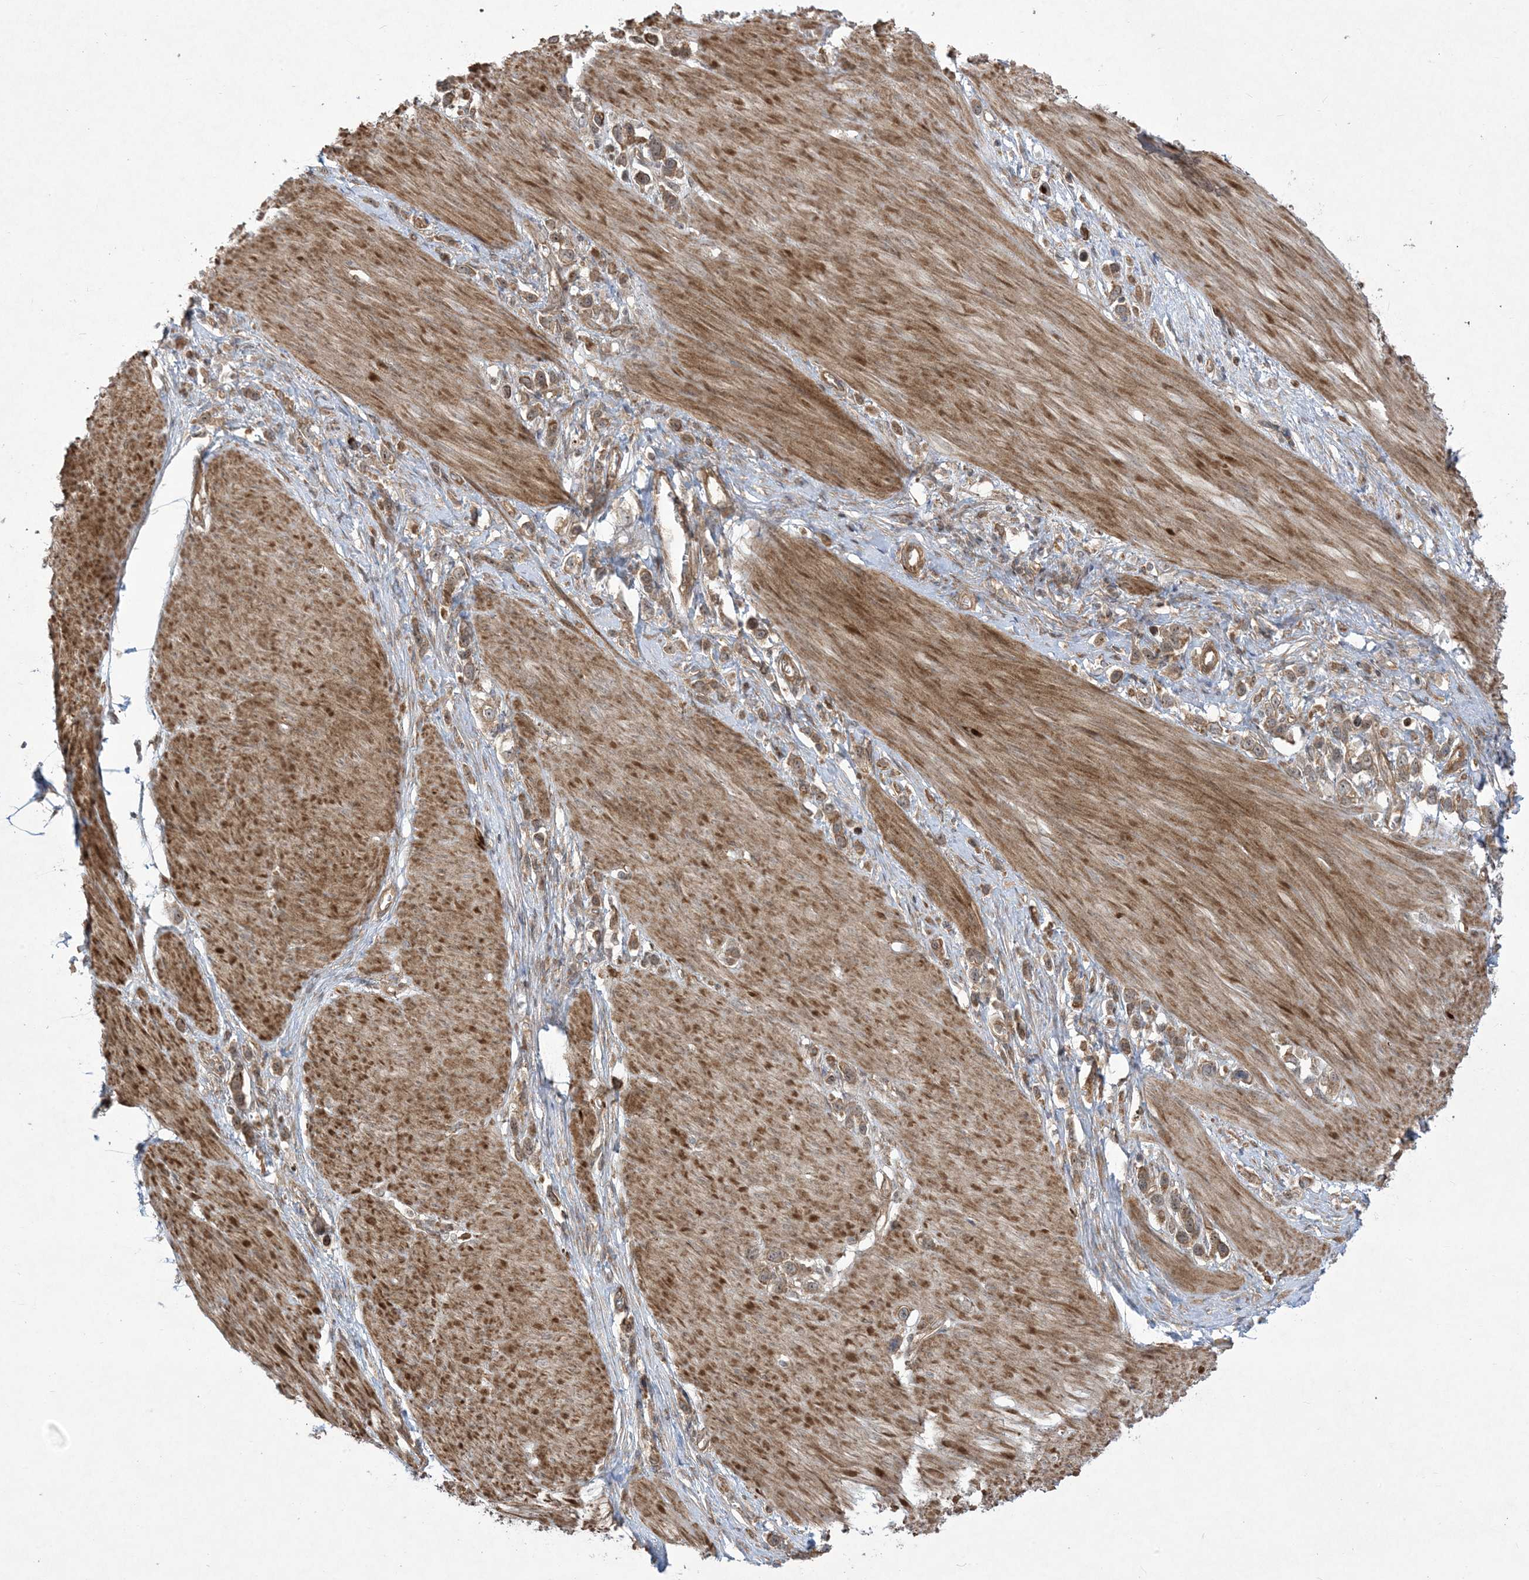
{"staining": {"intensity": "moderate", "quantity": ">75%", "location": "cytoplasmic/membranous,nuclear"}, "tissue": "stomach cancer", "cell_type": "Tumor cells", "image_type": "cancer", "snomed": [{"axis": "morphology", "description": "Adenocarcinoma, NOS"}, {"axis": "topography", "description": "Stomach"}], "caption": "The histopathology image exhibits staining of stomach cancer (adenocarcinoma), revealing moderate cytoplasmic/membranous and nuclear protein expression (brown color) within tumor cells.", "gene": "SOGA3", "patient": {"sex": "female", "age": 65}}